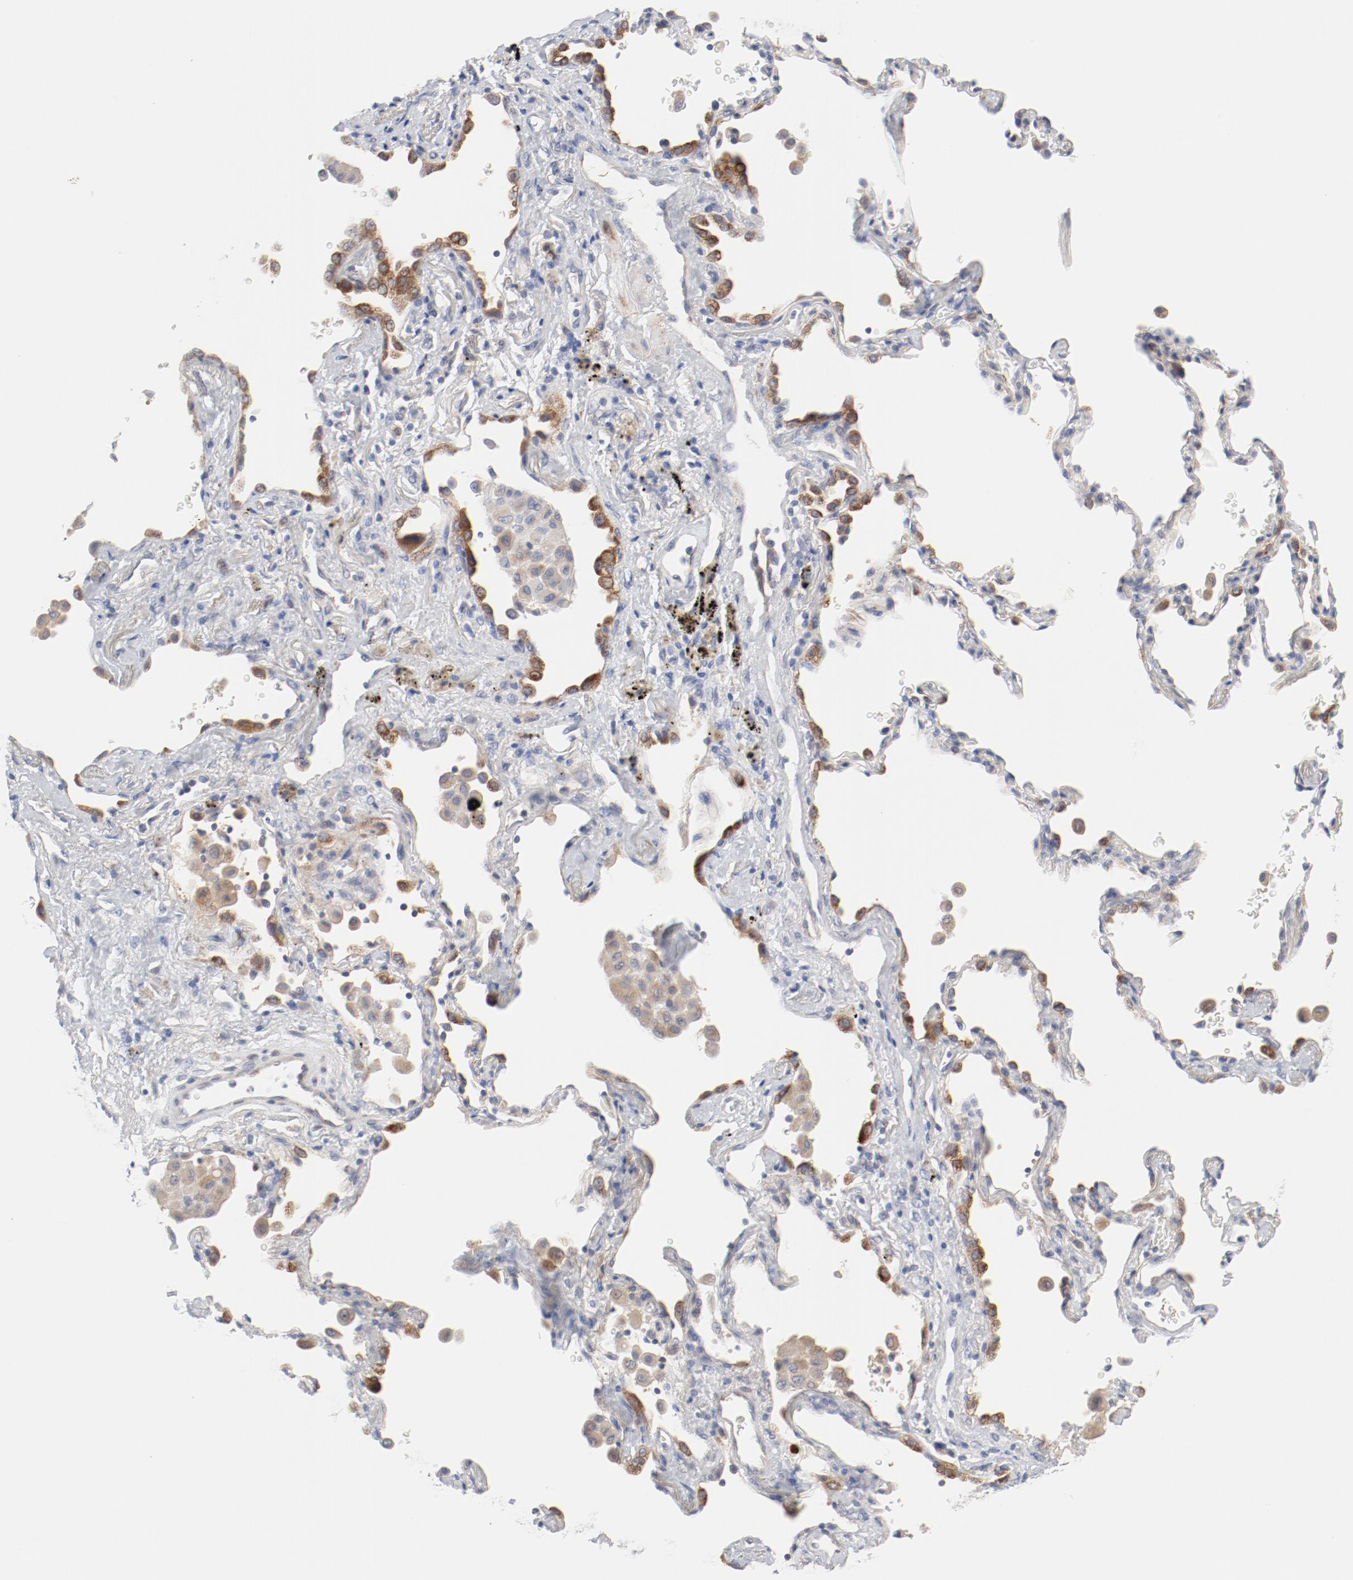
{"staining": {"intensity": "strong", "quantity": ">75%", "location": "cytoplasmic/membranous"}, "tissue": "lung cancer", "cell_type": "Tumor cells", "image_type": "cancer", "snomed": [{"axis": "morphology", "description": "Squamous cell carcinoma, NOS"}, {"axis": "topography", "description": "Lung"}], "caption": "Tumor cells show high levels of strong cytoplasmic/membranous positivity in about >75% of cells in lung squamous cell carcinoma.", "gene": "BAD", "patient": {"sex": "female", "age": 67}}